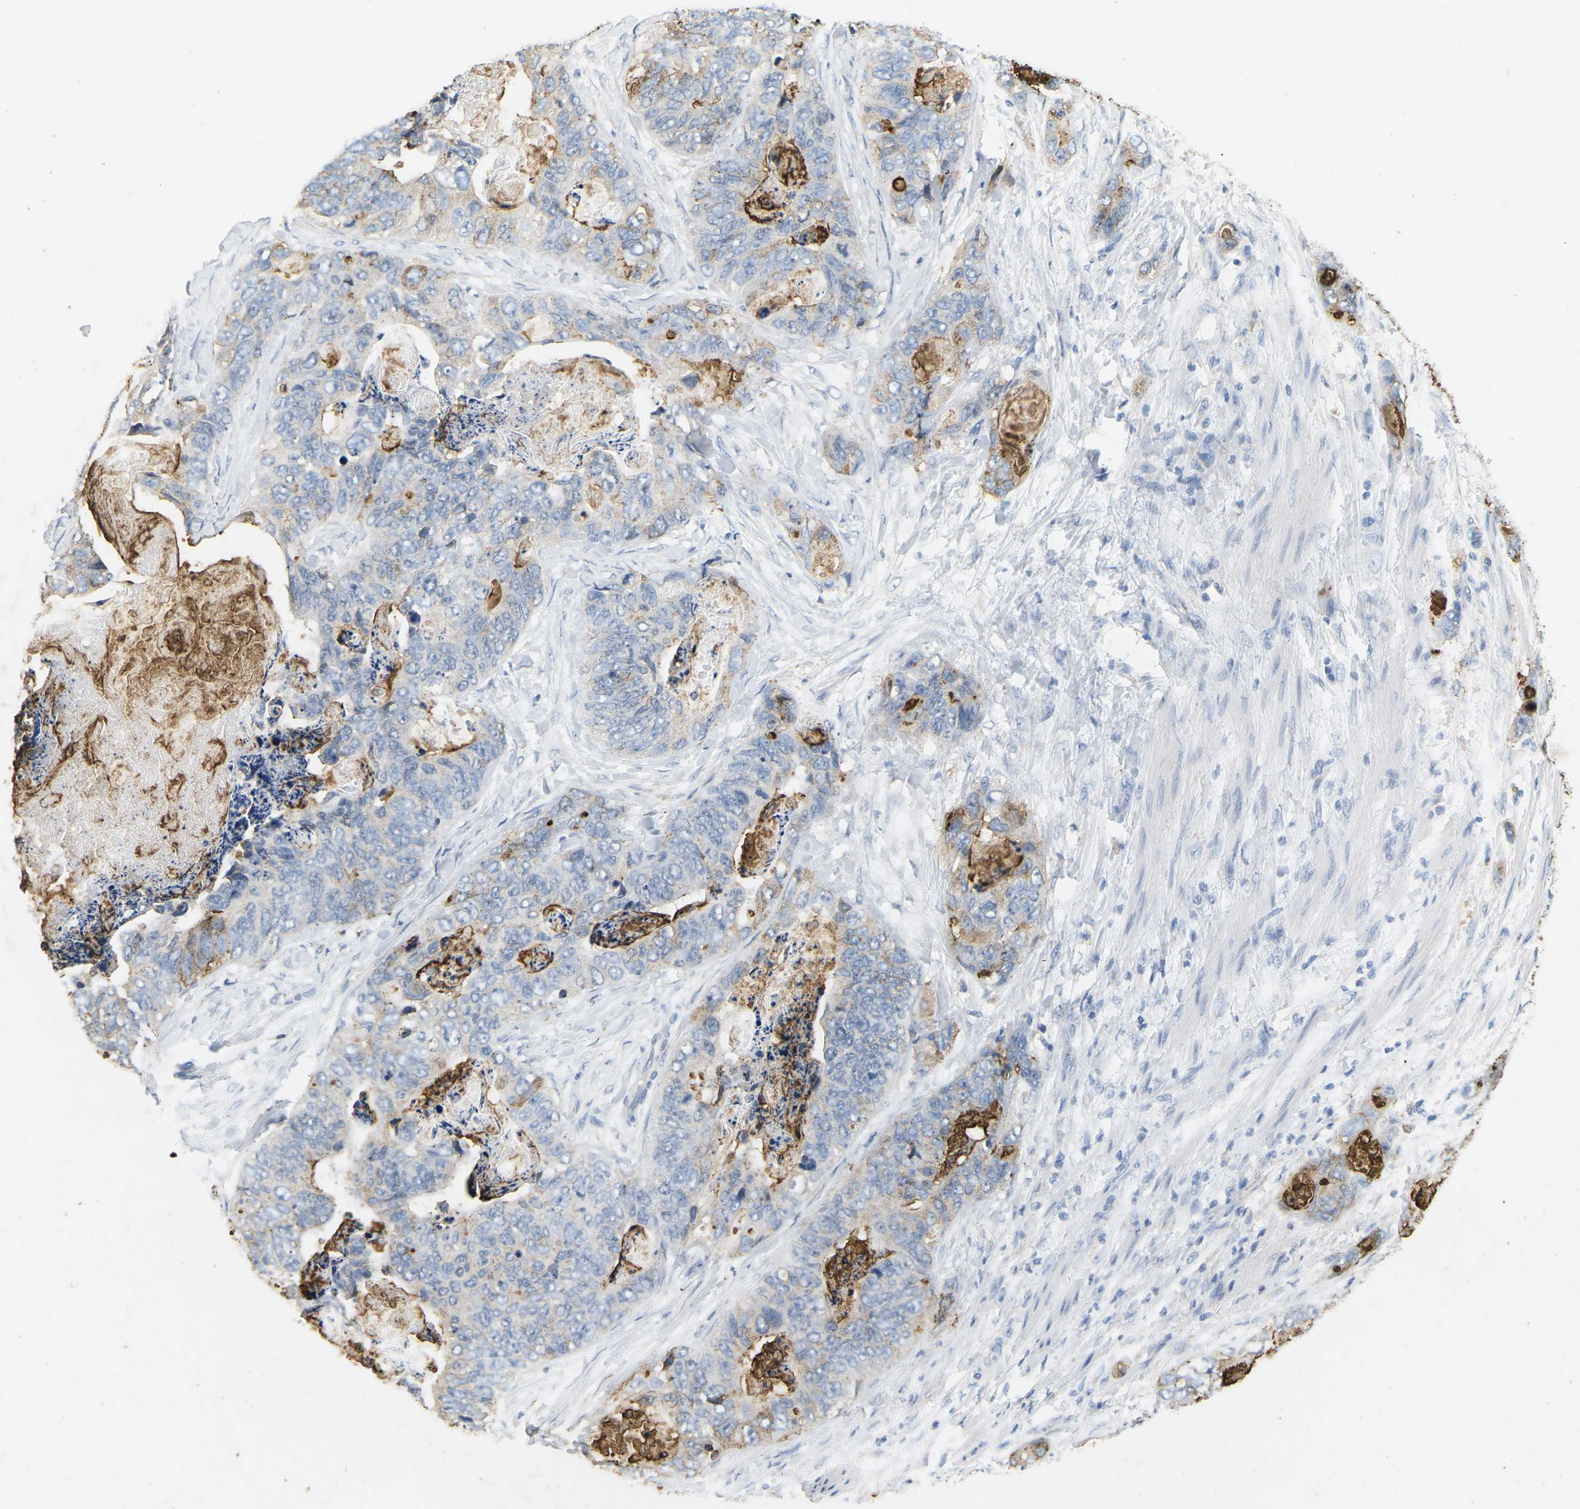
{"staining": {"intensity": "negative", "quantity": "none", "location": "none"}, "tissue": "stomach cancer", "cell_type": "Tumor cells", "image_type": "cancer", "snomed": [{"axis": "morphology", "description": "Adenocarcinoma, NOS"}, {"axis": "topography", "description": "Stomach"}], "caption": "Tumor cells are negative for brown protein staining in stomach cancer.", "gene": "ADM", "patient": {"sex": "female", "age": 89}}